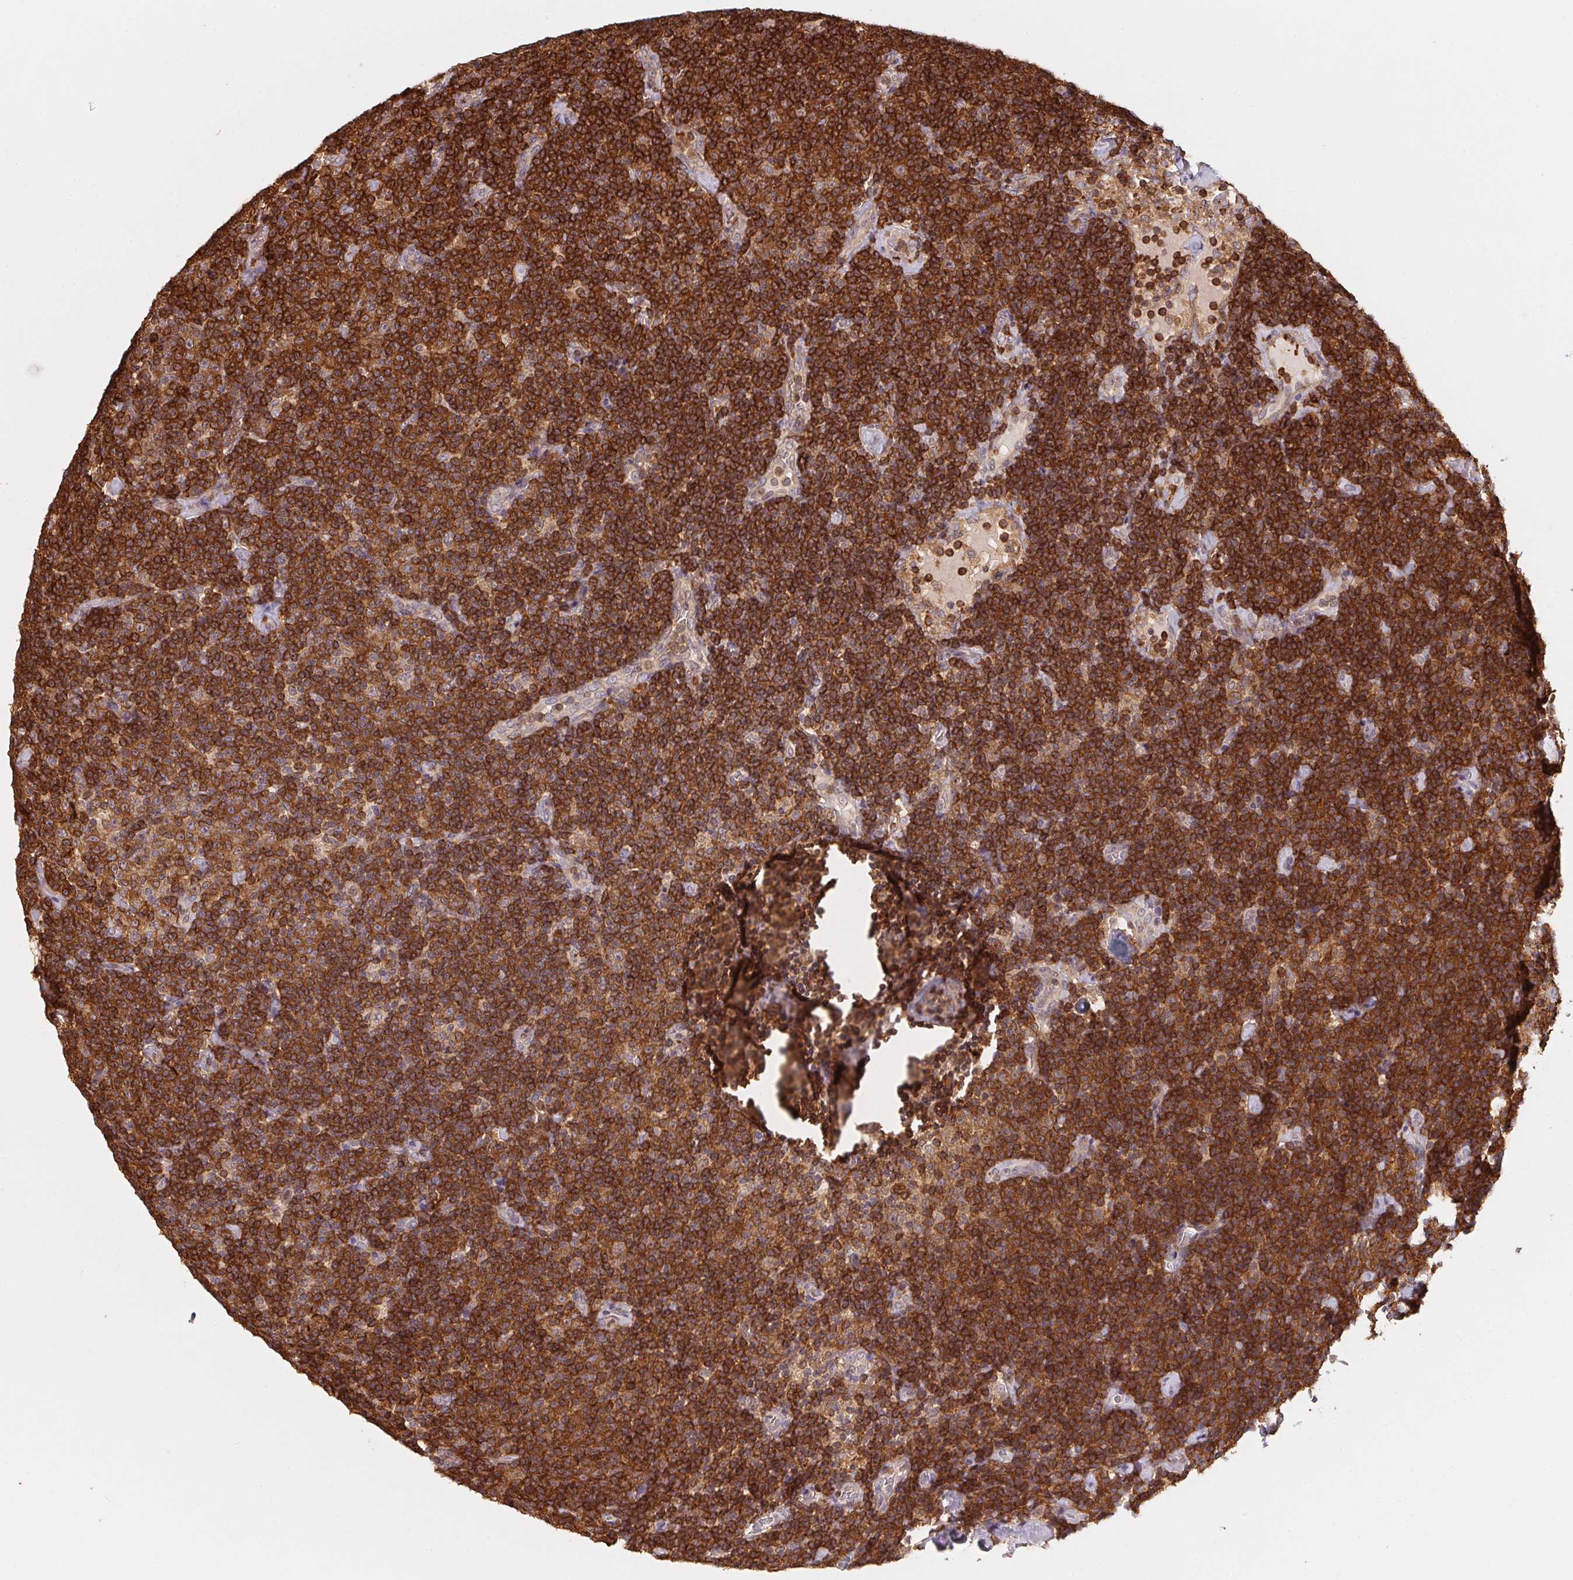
{"staining": {"intensity": "strong", "quantity": ">75%", "location": "cytoplasmic/membranous"}, "tissue": "lymphoma", "cell_type": "Tumor cells", "image_type": "cancer", "snomed": [{"axis": "morphology", "description": "Malignant lymphoma, non-Hodgkin's type, Low grade"}, {"axis": "topography", "description": "Lymph node"}], "caption": "This is a histology image of immunohistochemistry staining of lymphoma, which shows strong positivity in the cytoplasmic/membranous of tumor cells.", "gene": "ANKRD13A", "patient": {"sex": "male", "age": 81}}